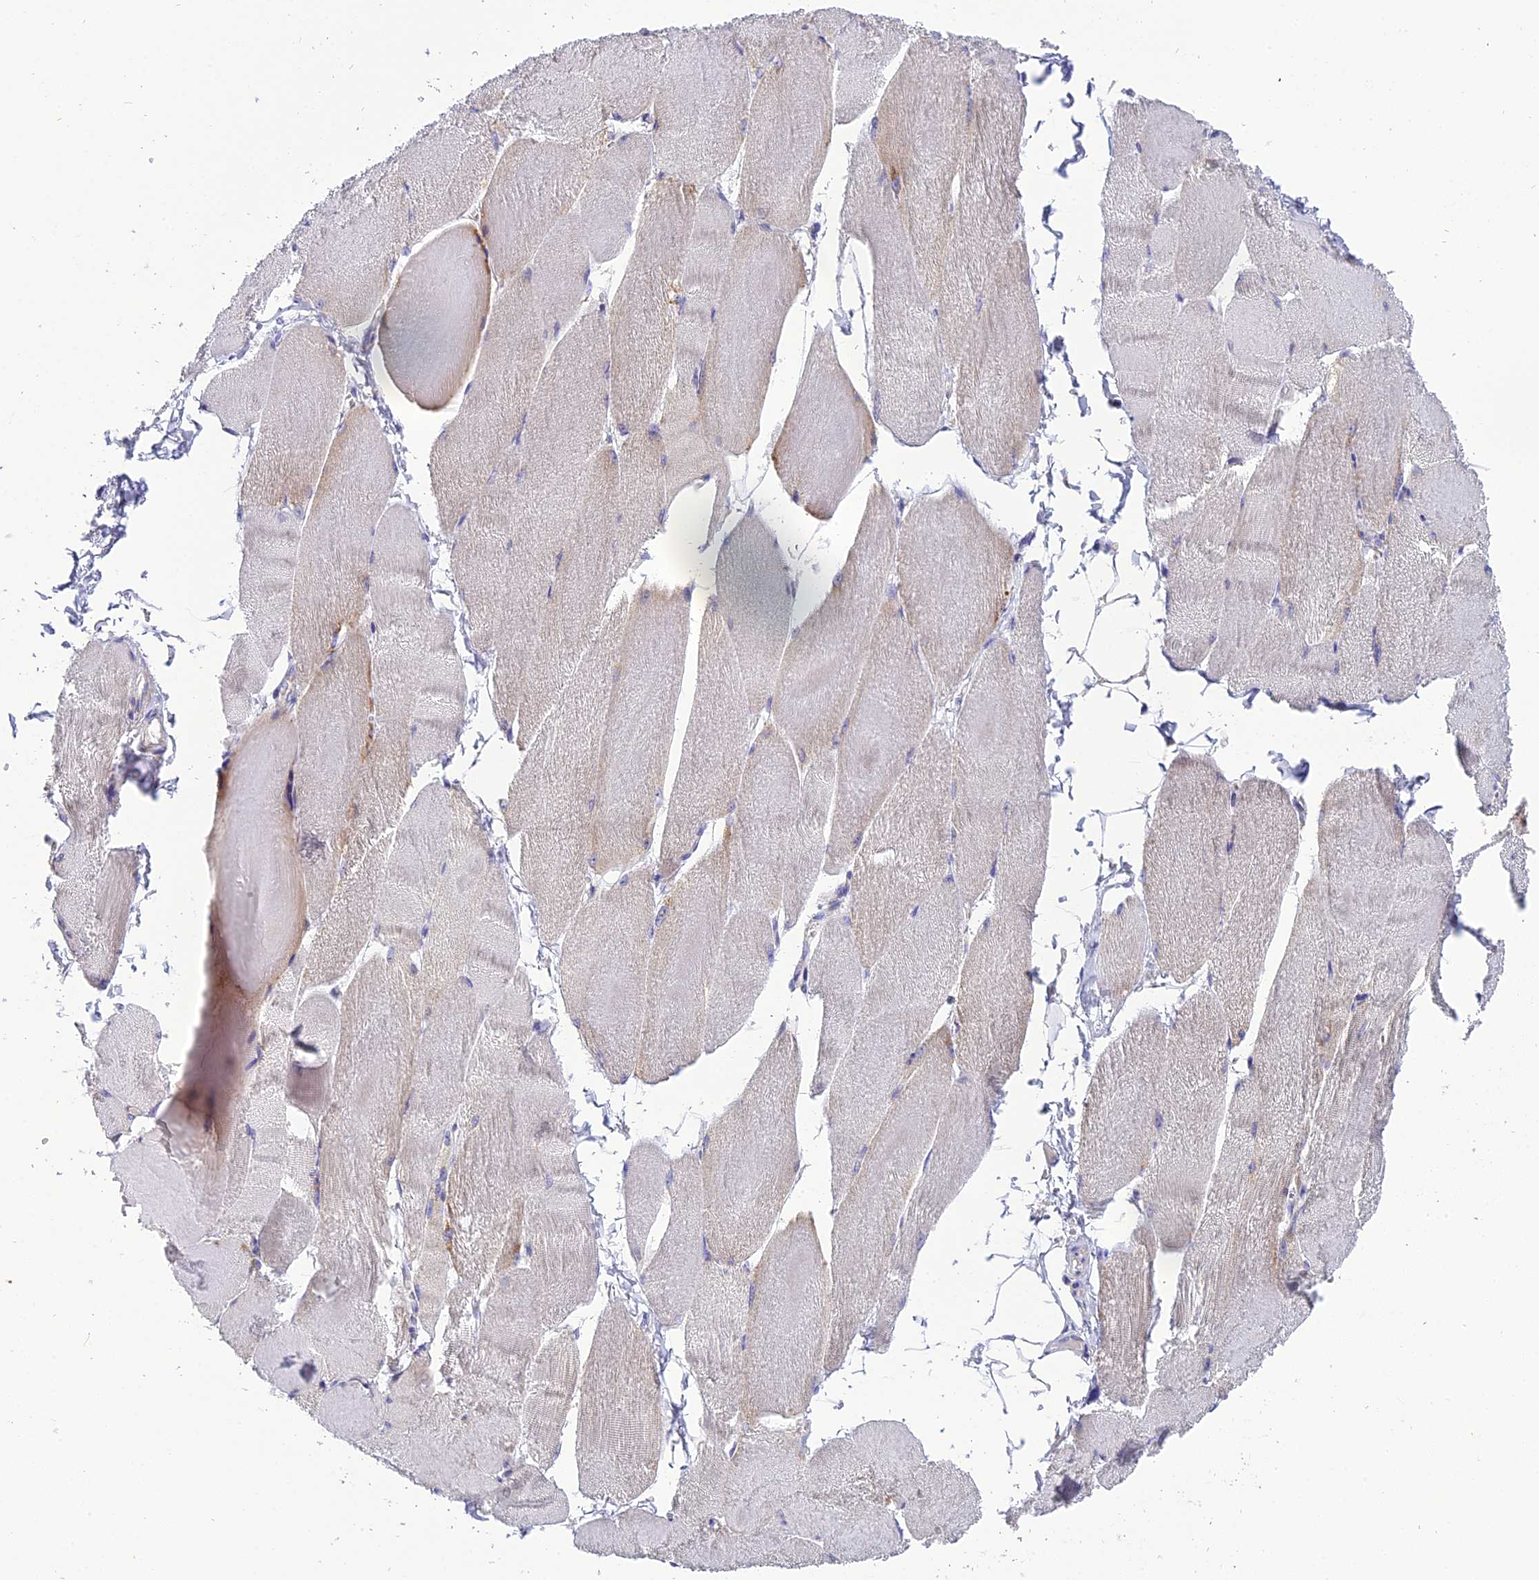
{"staining": {"intensity": "weak", "quantity": "25%-75%", "location": "cytoplasmic/membranous"}, "tissue": "skeletal muscle", "cell_type": "Myocytes", "image_type": "normal", "snomed": [{"axis": "morphology", "description": "Normal tissue, NOS"}, {"axis": "morphology", "description": "Basal cell carcinoma"}, {"axis": "topography", "description": "Skeletal muscle"}], "caption": "Immunohistochemical staining of normal skeletal muscle shows low levels of weak cytoplasmic/membranous positivity in approximately 25%-75% of myocytes.", "gene": "MRPS34", "patient": {"sex": "female", "age": 64}}